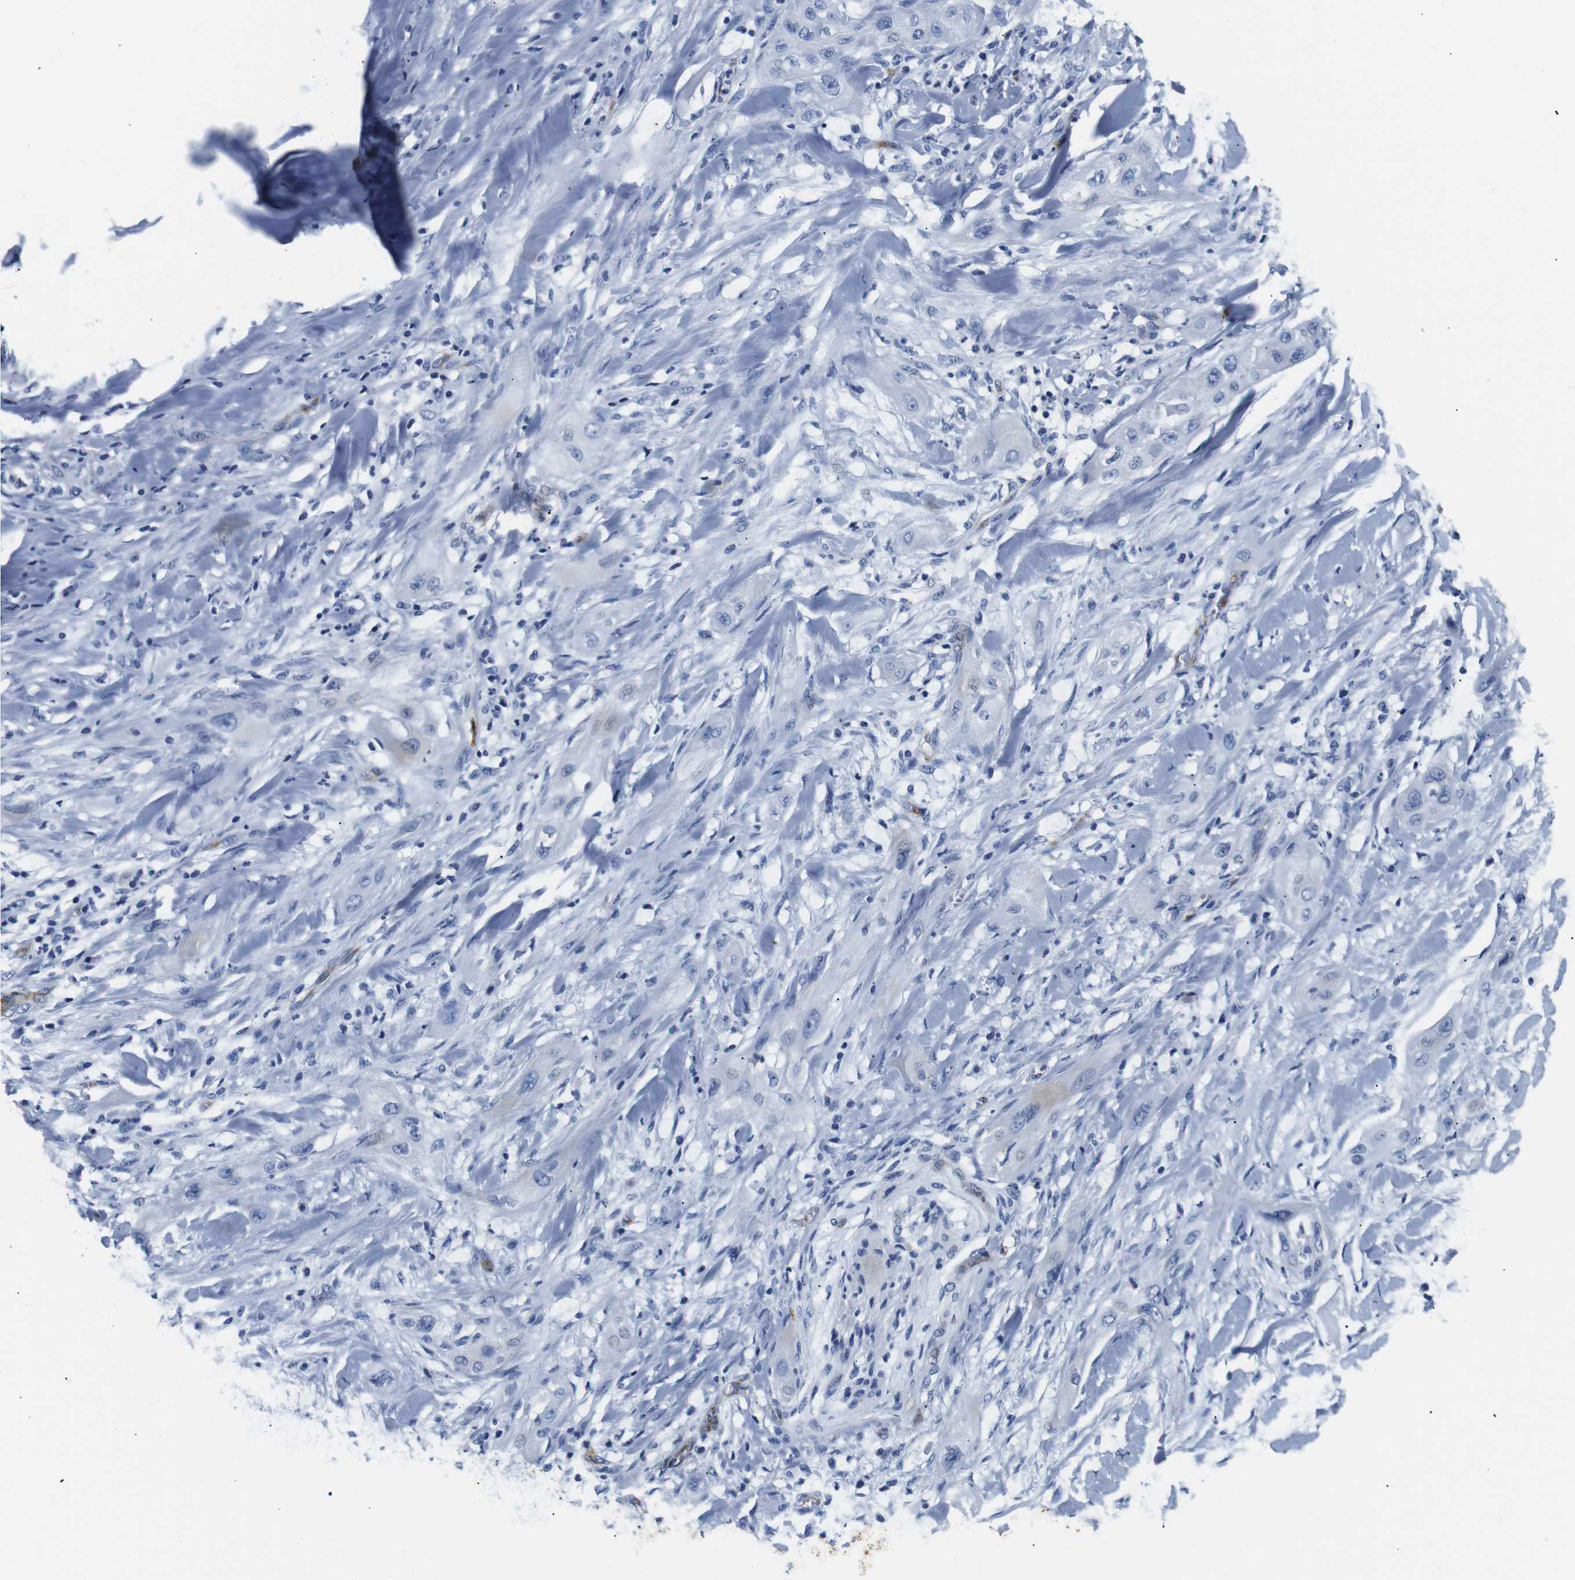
{"staining": {"intensity": "negative", "quantity": "none", "location": "none"}, "tissue": "lung cancer", "cell_type": "Tumor cells", "image_type": "cancer", "snomed": [{"axis": "morphology", "description": "Squamous cell carcinoma, NOS"}, {"axis": "topography", "description": "Lung"}], "caption": "Lung cancer was stained to show a protein in brown. There is no significant expression in tumor cells.", "gene": "MUC4", "patient": {"sex": "female", "age": 47}}